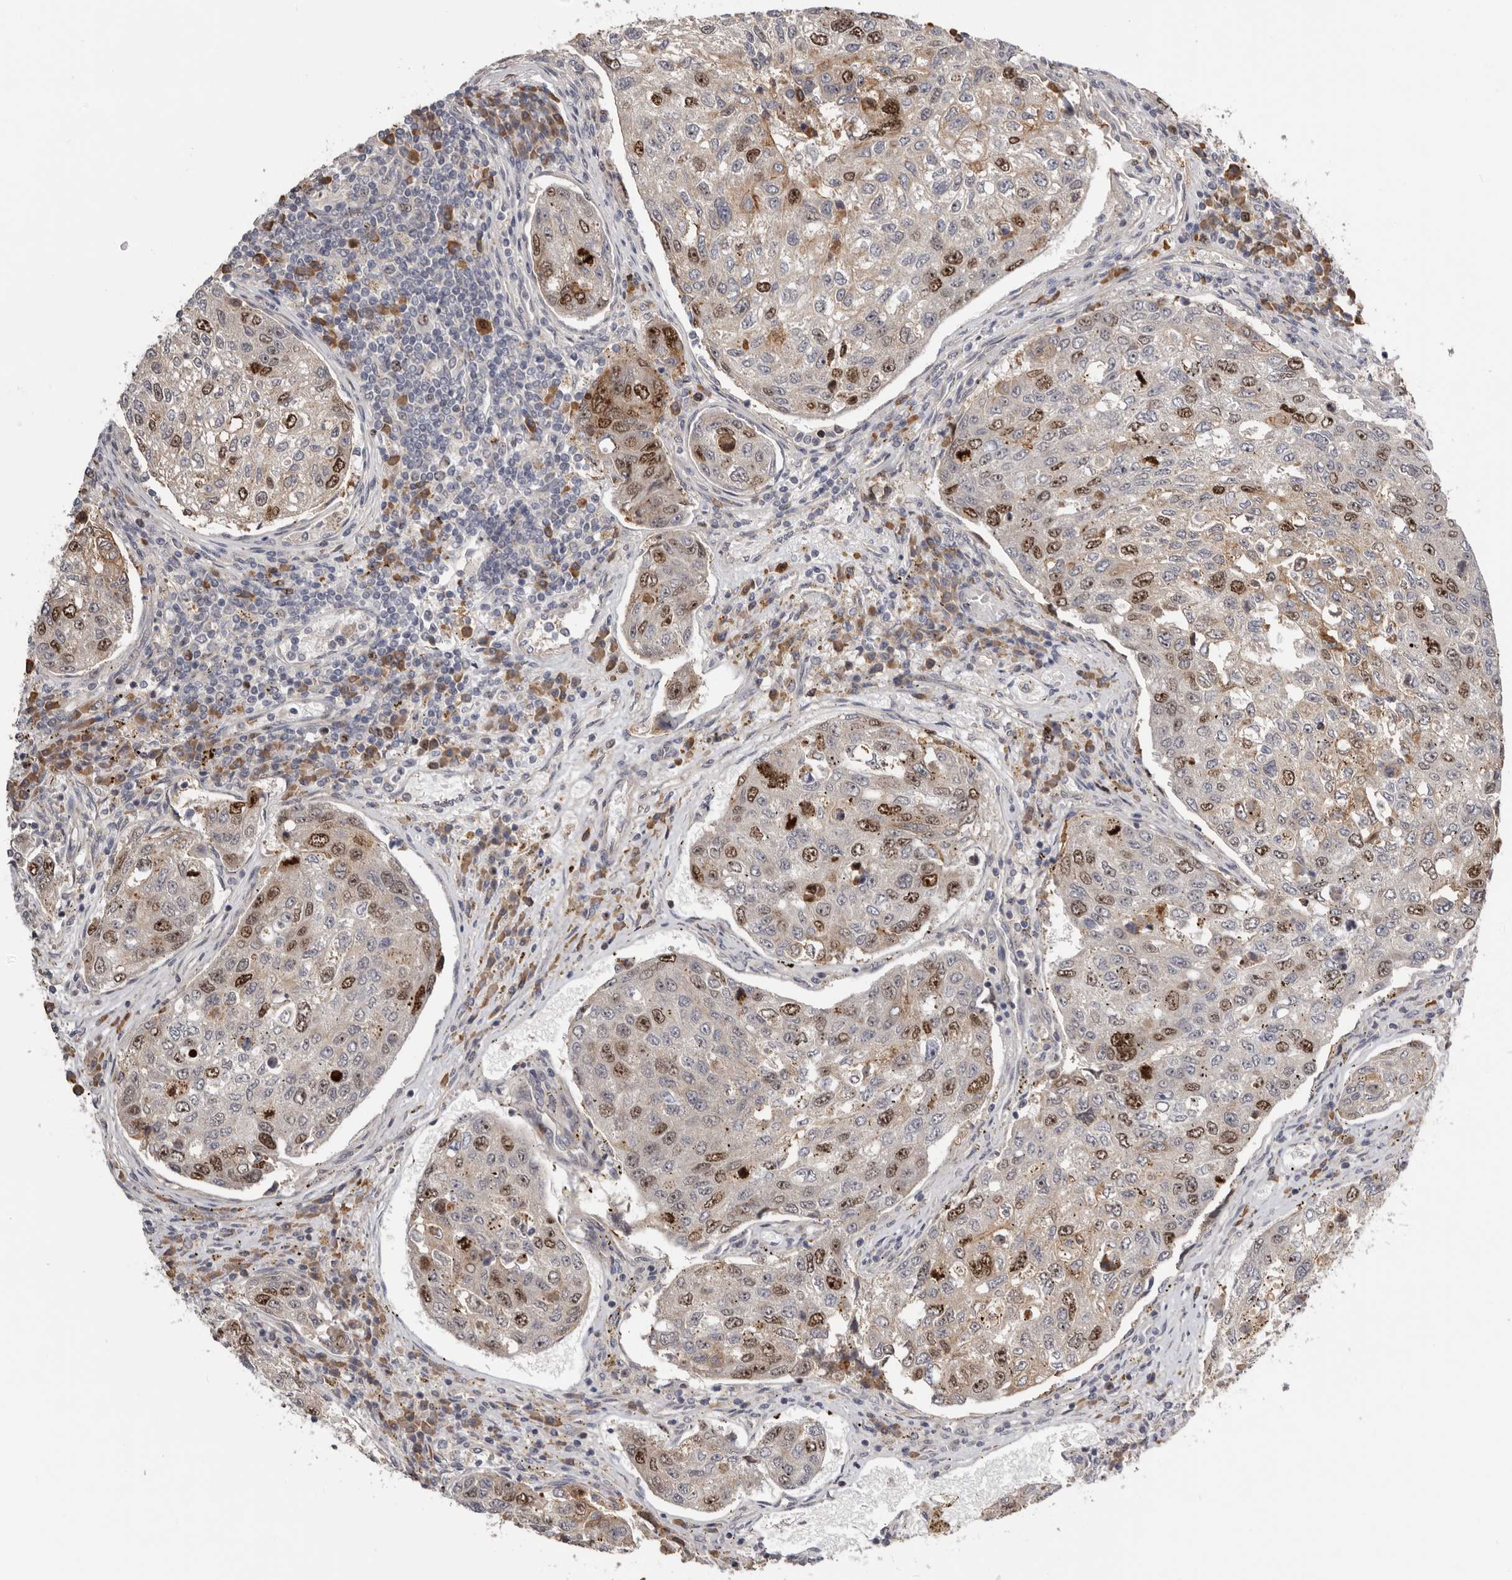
{"staining": {"intensity": "strong", "quantity": "25%-75%", "location": "cytoplasmic/membranous,nuclear"}, "tissue": "urothelial cancer", "cell_type": "Tumor cells", "image_type": "cancer", "snomed": [{"axis": "morphology", "description": "Urothelial carcinoma, High grade"}, {"axis": "topography", "description": "Lymph node"}, {"axis": "topography", "description": "Urinary bladder"}], "caption": "DAB immunohistochemical staining of urothelial cancer displays strong cytoplasmic/membranous and nuclear protein positivity in approximately 25%-75% of tumor cells.", "gene": "CDCA8", "patient": {"sex": "male", "age": 51}}